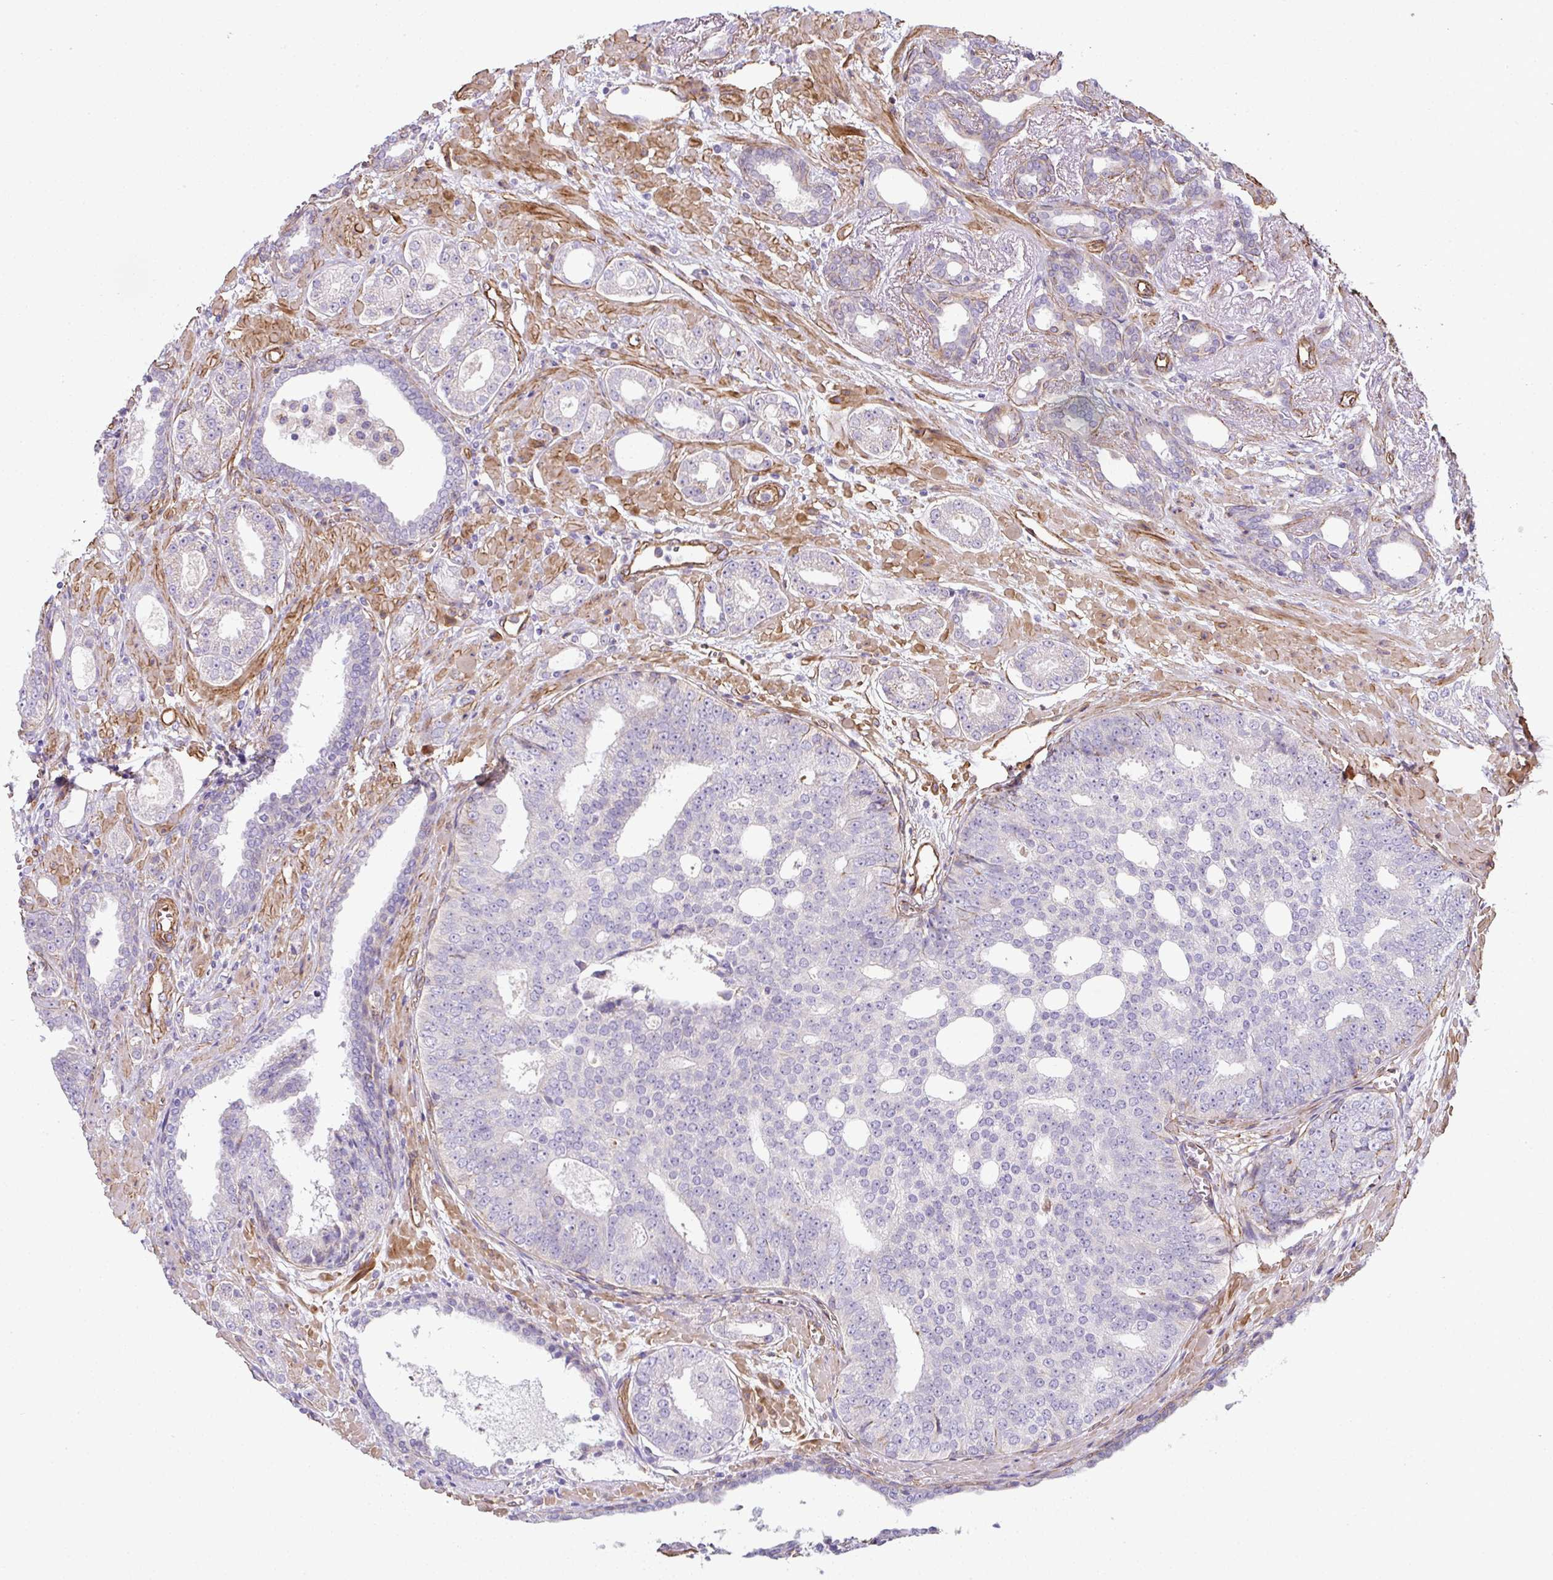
{"staining": {"intensity": "negative", "quantity": "none", "location": "none"}, "tissue": "prostate cancer", "cell_type": "Tumor cells", "image_type": "cancer", "snomed": [{"axis": "morphology", "description": "Adenocarcinoma, High grade"}, {"axis": "topography", "description": "Prostate"}], "caption": "Tumor cells are negative for protein expression in human prostate cancer.", "gene": "ANKUB1", "patient": {"sex": "male", "age": 71}}